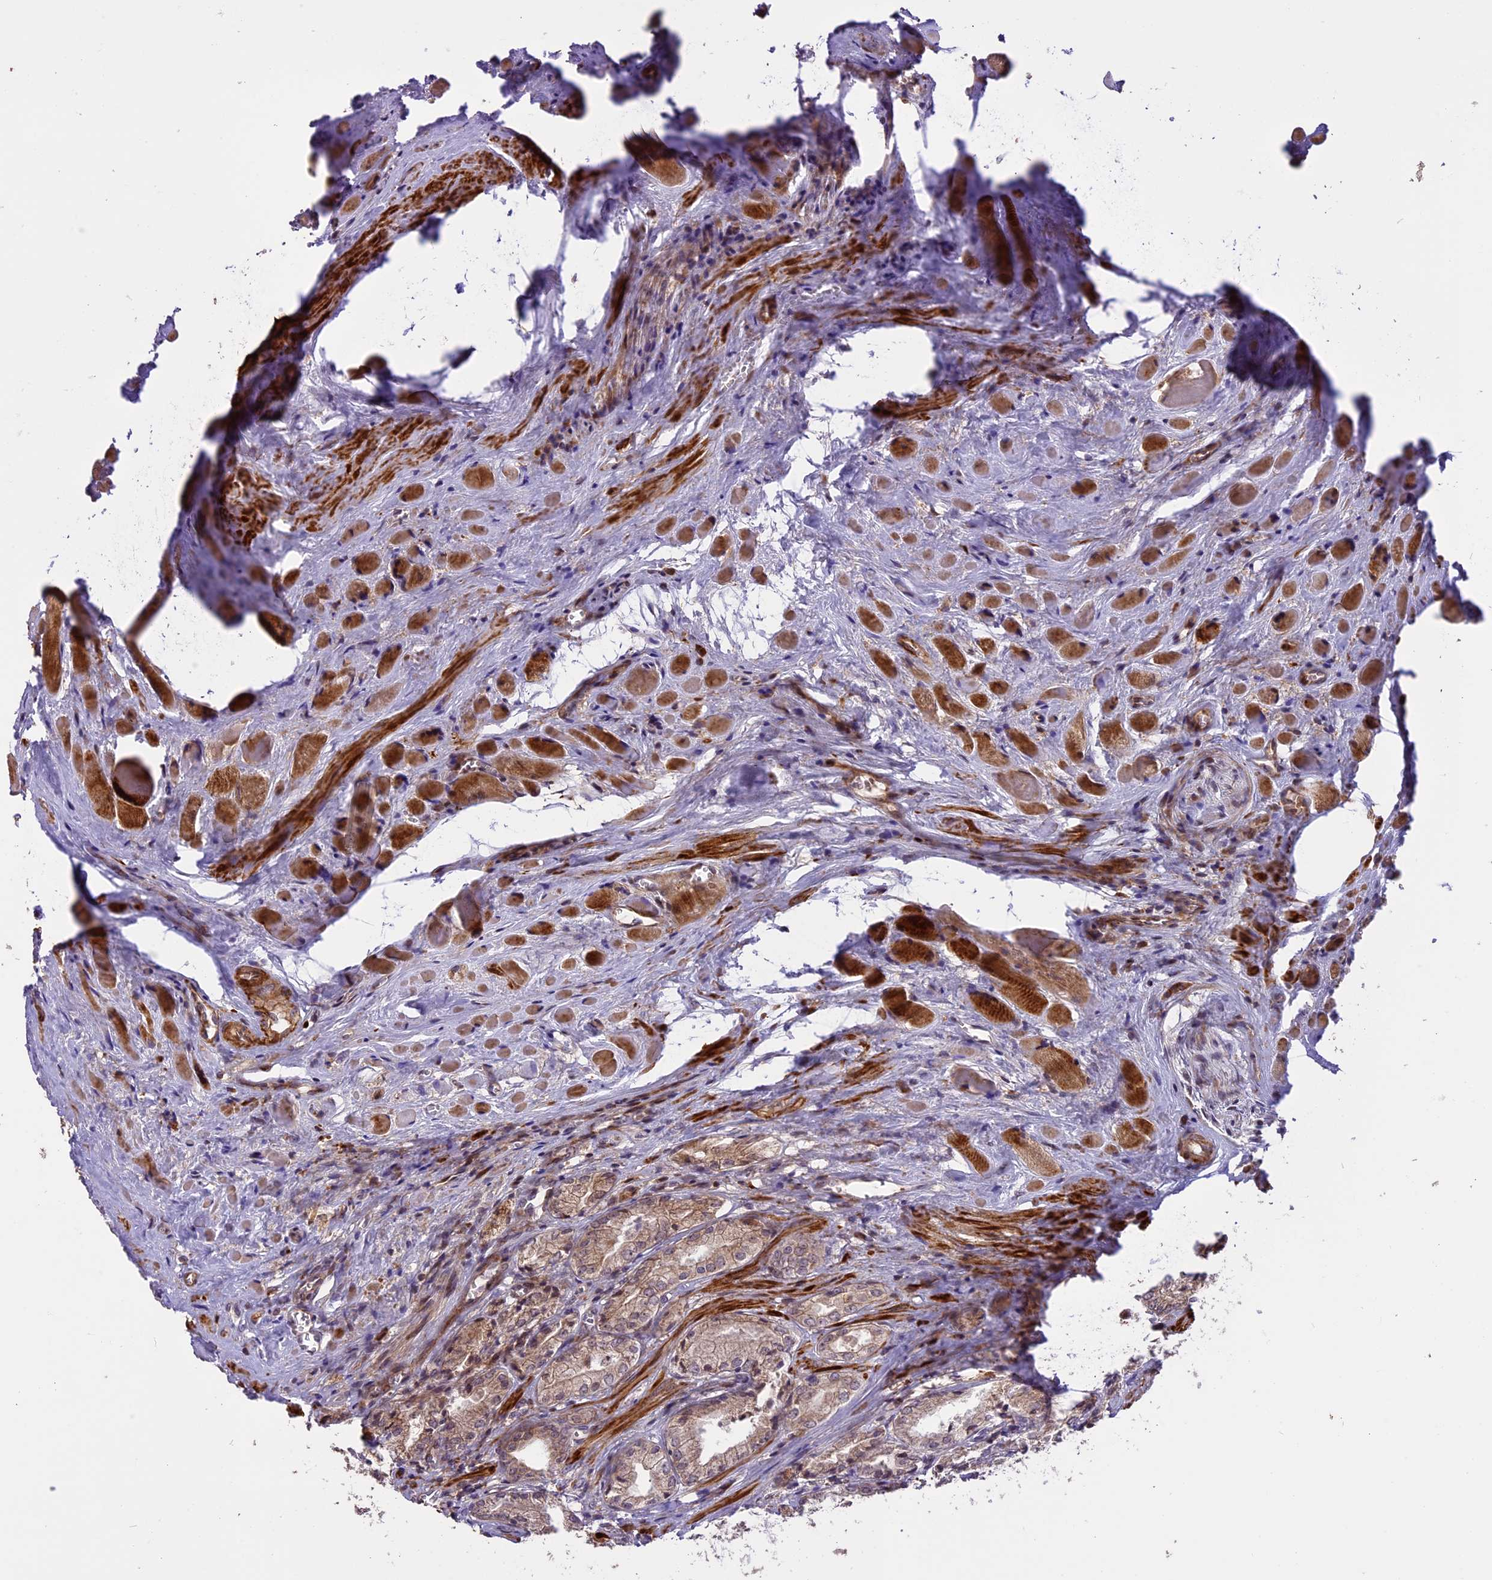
{"staining": {"intensity": "weak", "quantity": "<25%", "location": "cytoplasmic/membranous"}, "tissue": "prostate cancer", "cell_type": "Tumor cells", "image_type": "cancer", "snomed": [{"axis": "morphology", "description": "Adenocarcinoma, Low grade"}, {"axis": "topography", "description": "Prostate"}], "caption": "An IHC photomicrograph of prostate cancer is shown. There is no staining in tumor cells of prostate cancer.", "gene": "ENHO", "patient": {"sex": "male", "age": 60}}